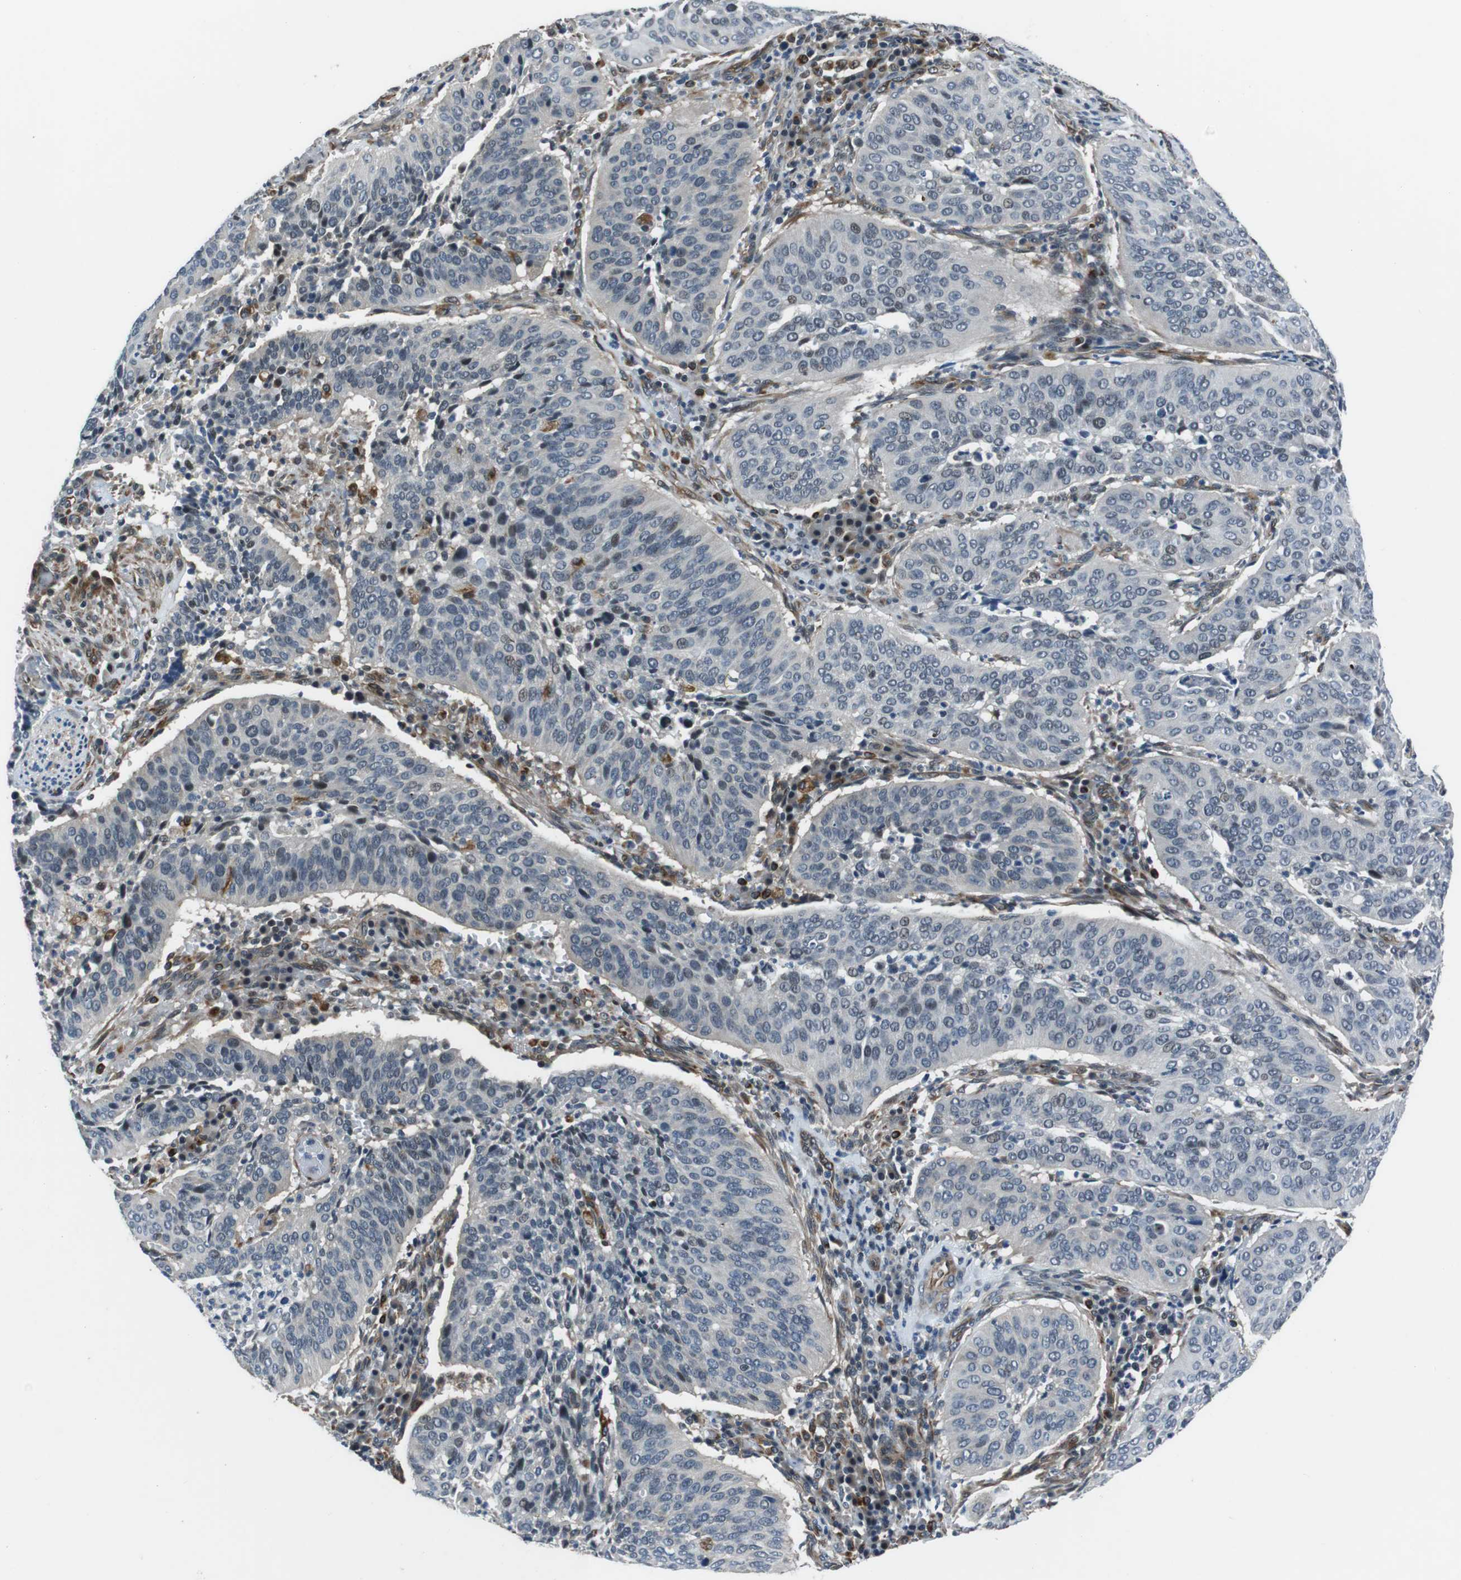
{"staining": {"intensity": "negative", "quantity": "none", "location": "none"}, "tissue": "cervical cancer", "cell_type": "Tumor cells", "image_type": "cancer", "snomed": [{"axis": "morphology", "description": "Normal tissue, NOS"}, {"axis": "morphology", "description": "Squamous cell carcinoma, NOS"}, {"axis": "topography", "description": "Cervix"}], "caption": "High magnification brightfield microscopy of squamous cell carcinoma (cervical) stained with DAB (brown) and counterstained with hematoxylin (blue): tumor cells show no significant expression. The staining was performed using DAB (3,3'-diaminobenzidine) to visualize the protein expression in brown, while the nuclei were stained in blue with hematoxylin (Magnification: 20x).", "gene": "LRRC49", "patient": {"sex": "female", "age": 39}}